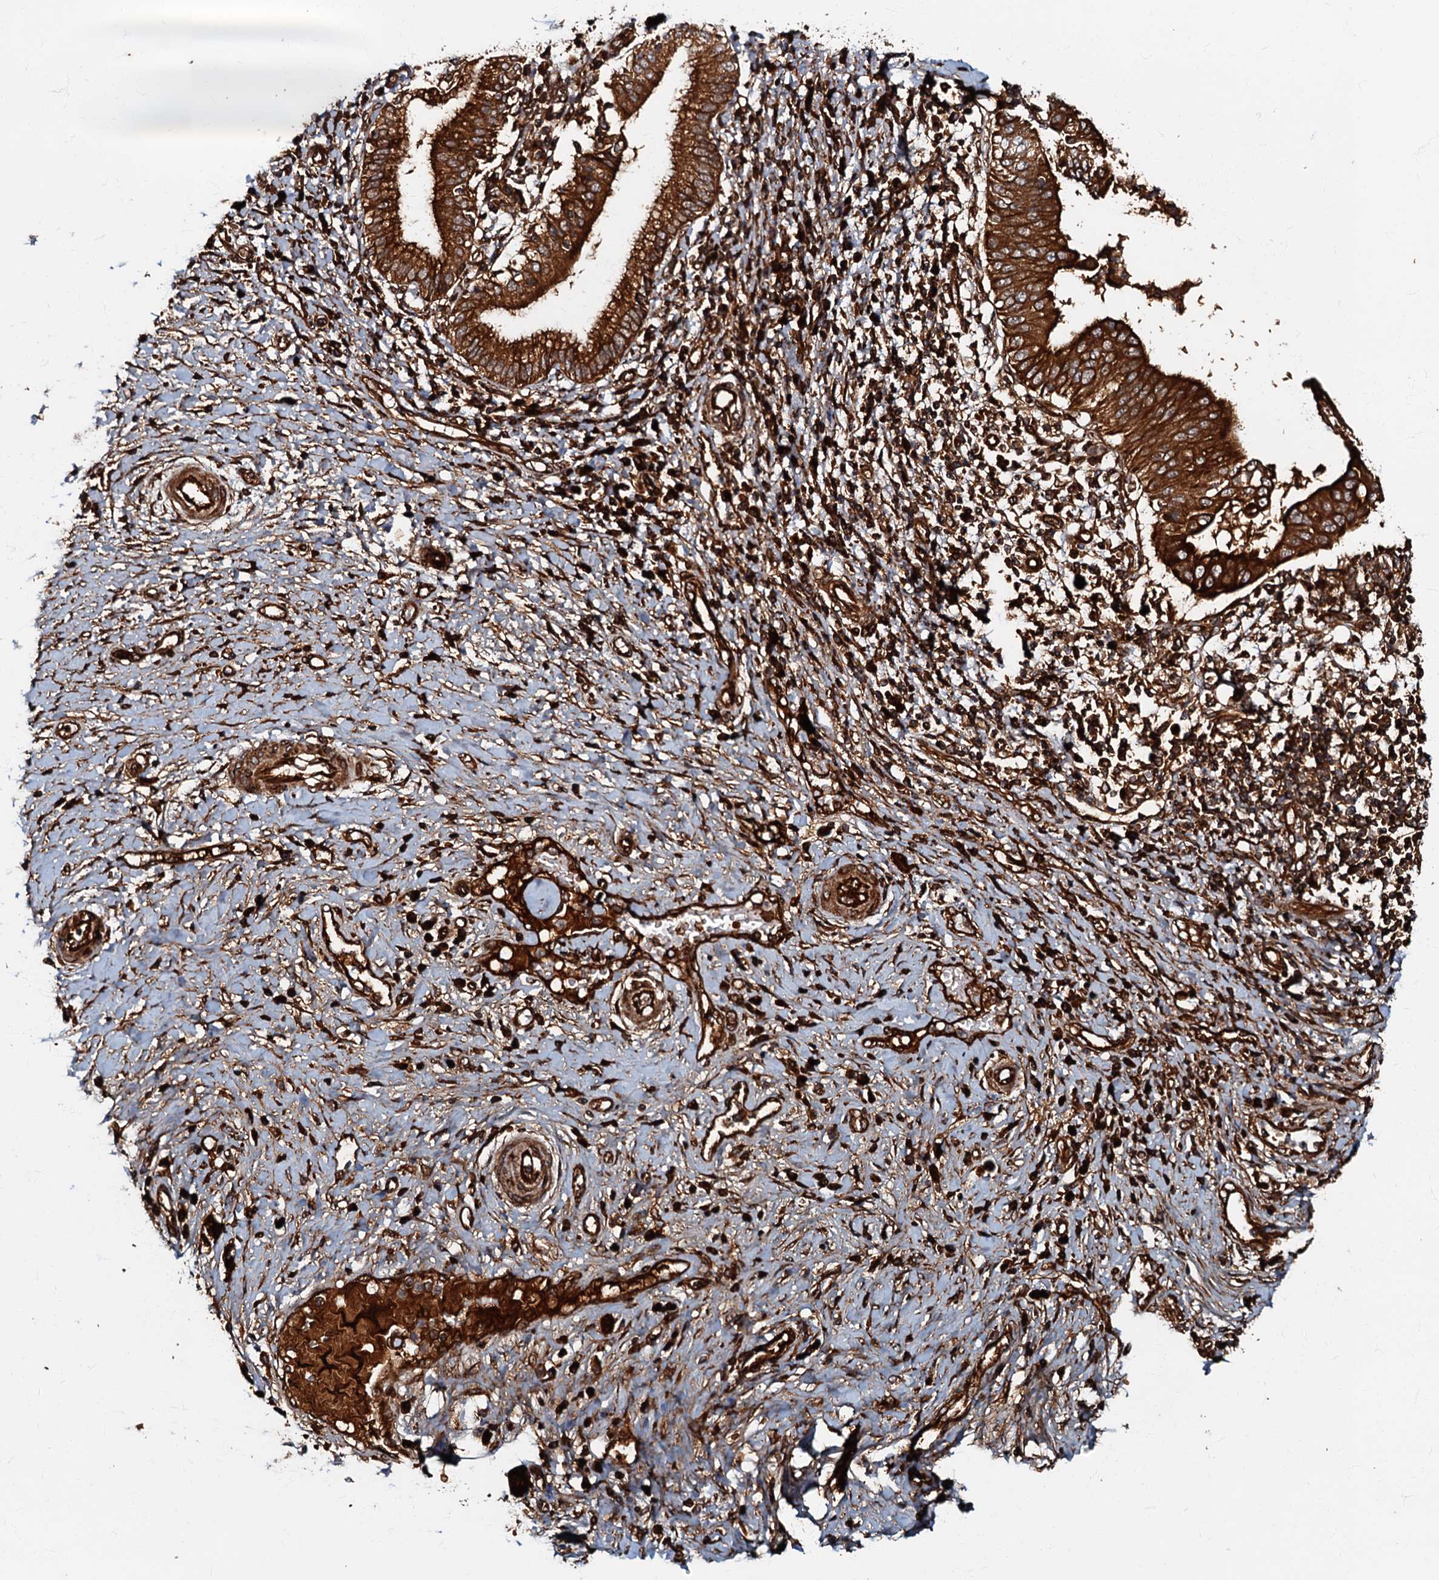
{"staining": {"intensity": "strong", "quantity": ">75%", "location": "cytoplasmic/membranous"}, "tissue": "pancreatic cancer", "cell_type": "Tumor cells", "image_type": "cancer", "snomed": [{"axis": "morphology", "description": "Adenocarcinoma, NOS"}, {"axis": "topography", "description": "Pancreas"}], "caption": "Protein analysis of adenocarcinoma (pancreatic) tissue demonstrates strong cytoplasmic/membranous expression in approximately >75% of tumor cells.", "gene": "BLOC1S6", "patient": {"sex": "male", "age": 68}}